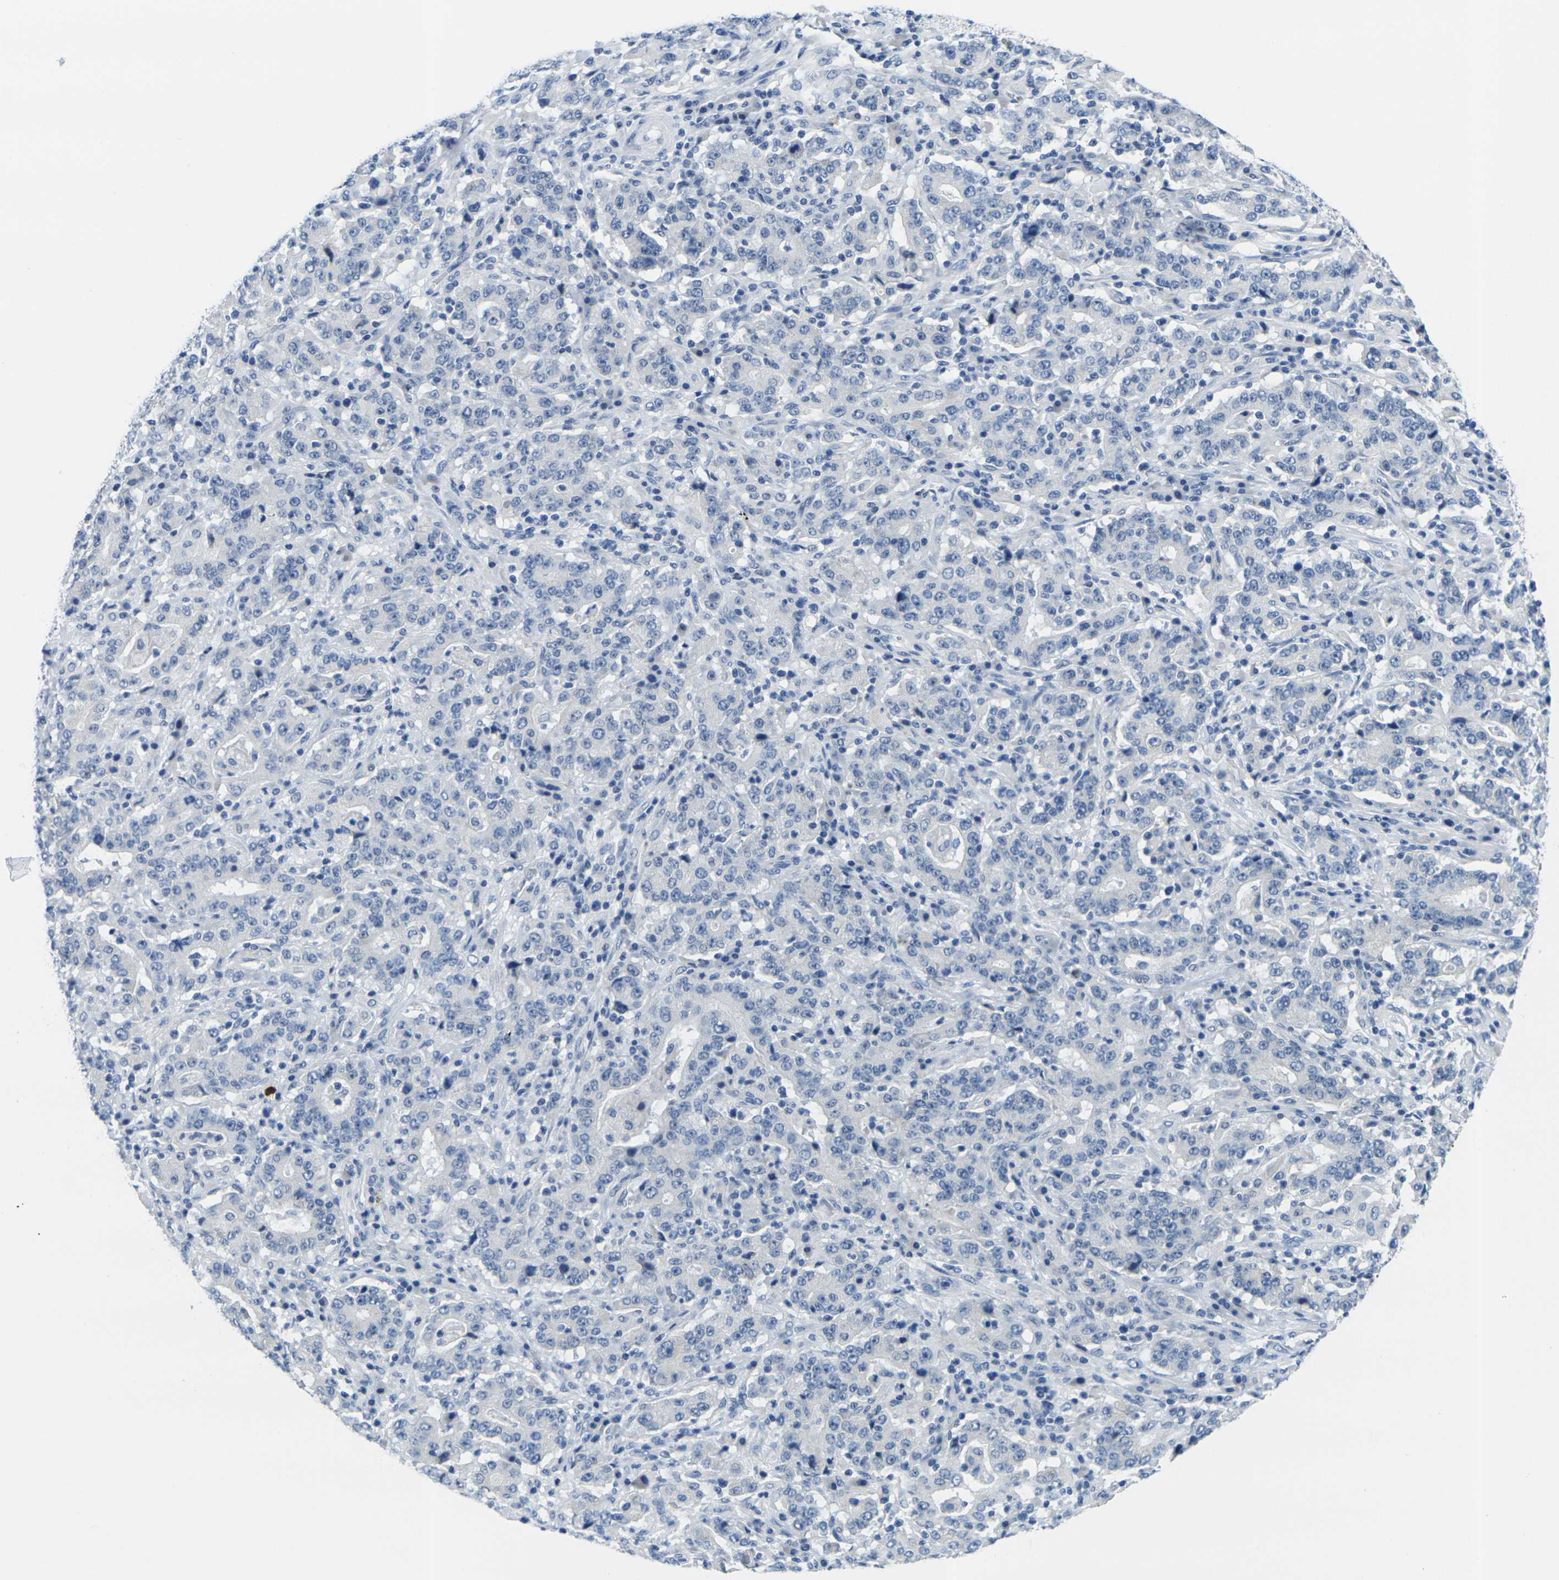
{"staining": {"intensity": "negative", "quantity": "none", "location": "none"}, "tissue": "stomach cancer", "cell_type": "Tumor cells", "image_type": "cancer", "snomed": [{"axis": "morphology", "description": "Normal tissue, NOS"}, {"axis": "morphology", "description": "Adenocarcinoma, NOS"}, {"axis": "topography", "description": "Stomach, upper"}, {"axis": "topography", "description": "Stomach"}], "caption": "The histopathology image displays no staining of tumor cells in adenocarcinoma (stomach).", "gene": "GPR15", "patient": {"sex": "male", "age": 59}}